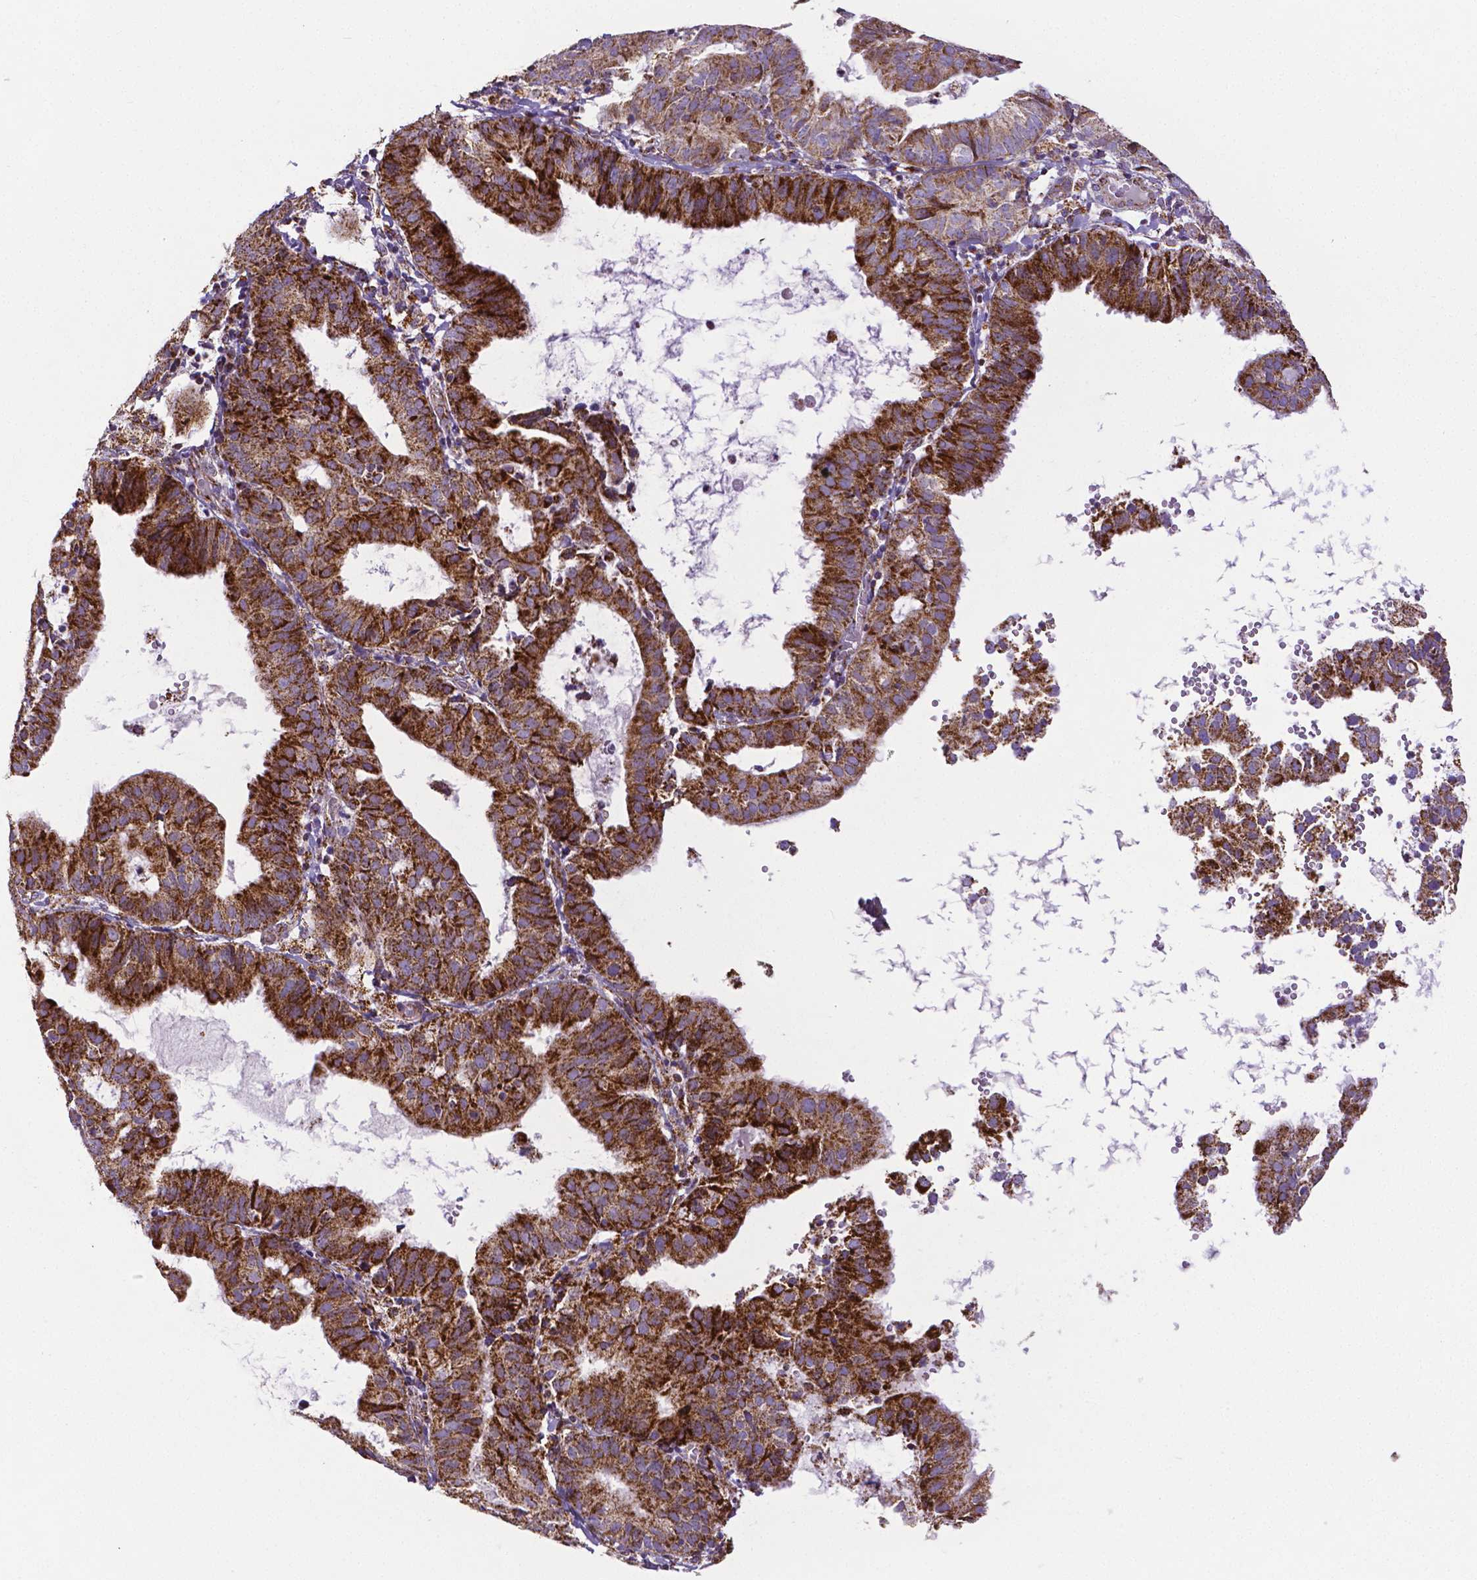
{"staining": {"intensity": "strong", "quantity": ">75%", "location": "cytoplasmic/membranous"}, "tissue": "endometrial cancer", "cell_type": "Tumor cells", "image_type": "cancer", "snomed": [{"axis": "morphology", "description": "Adenocarcinoma, NOS"}, {"axis": "topography", "description": "Endometrium"}], "caption": "High-power microscopy captured an immunohistochemistry (IHC) histopathology image of endometrial cancer (adenocarcinoma), revealing strong cytoplasmic/membranous positivity in about >75% of tumor cells.", "gene": "MACC1", "patient": {"sex": "female", "age": 80}}